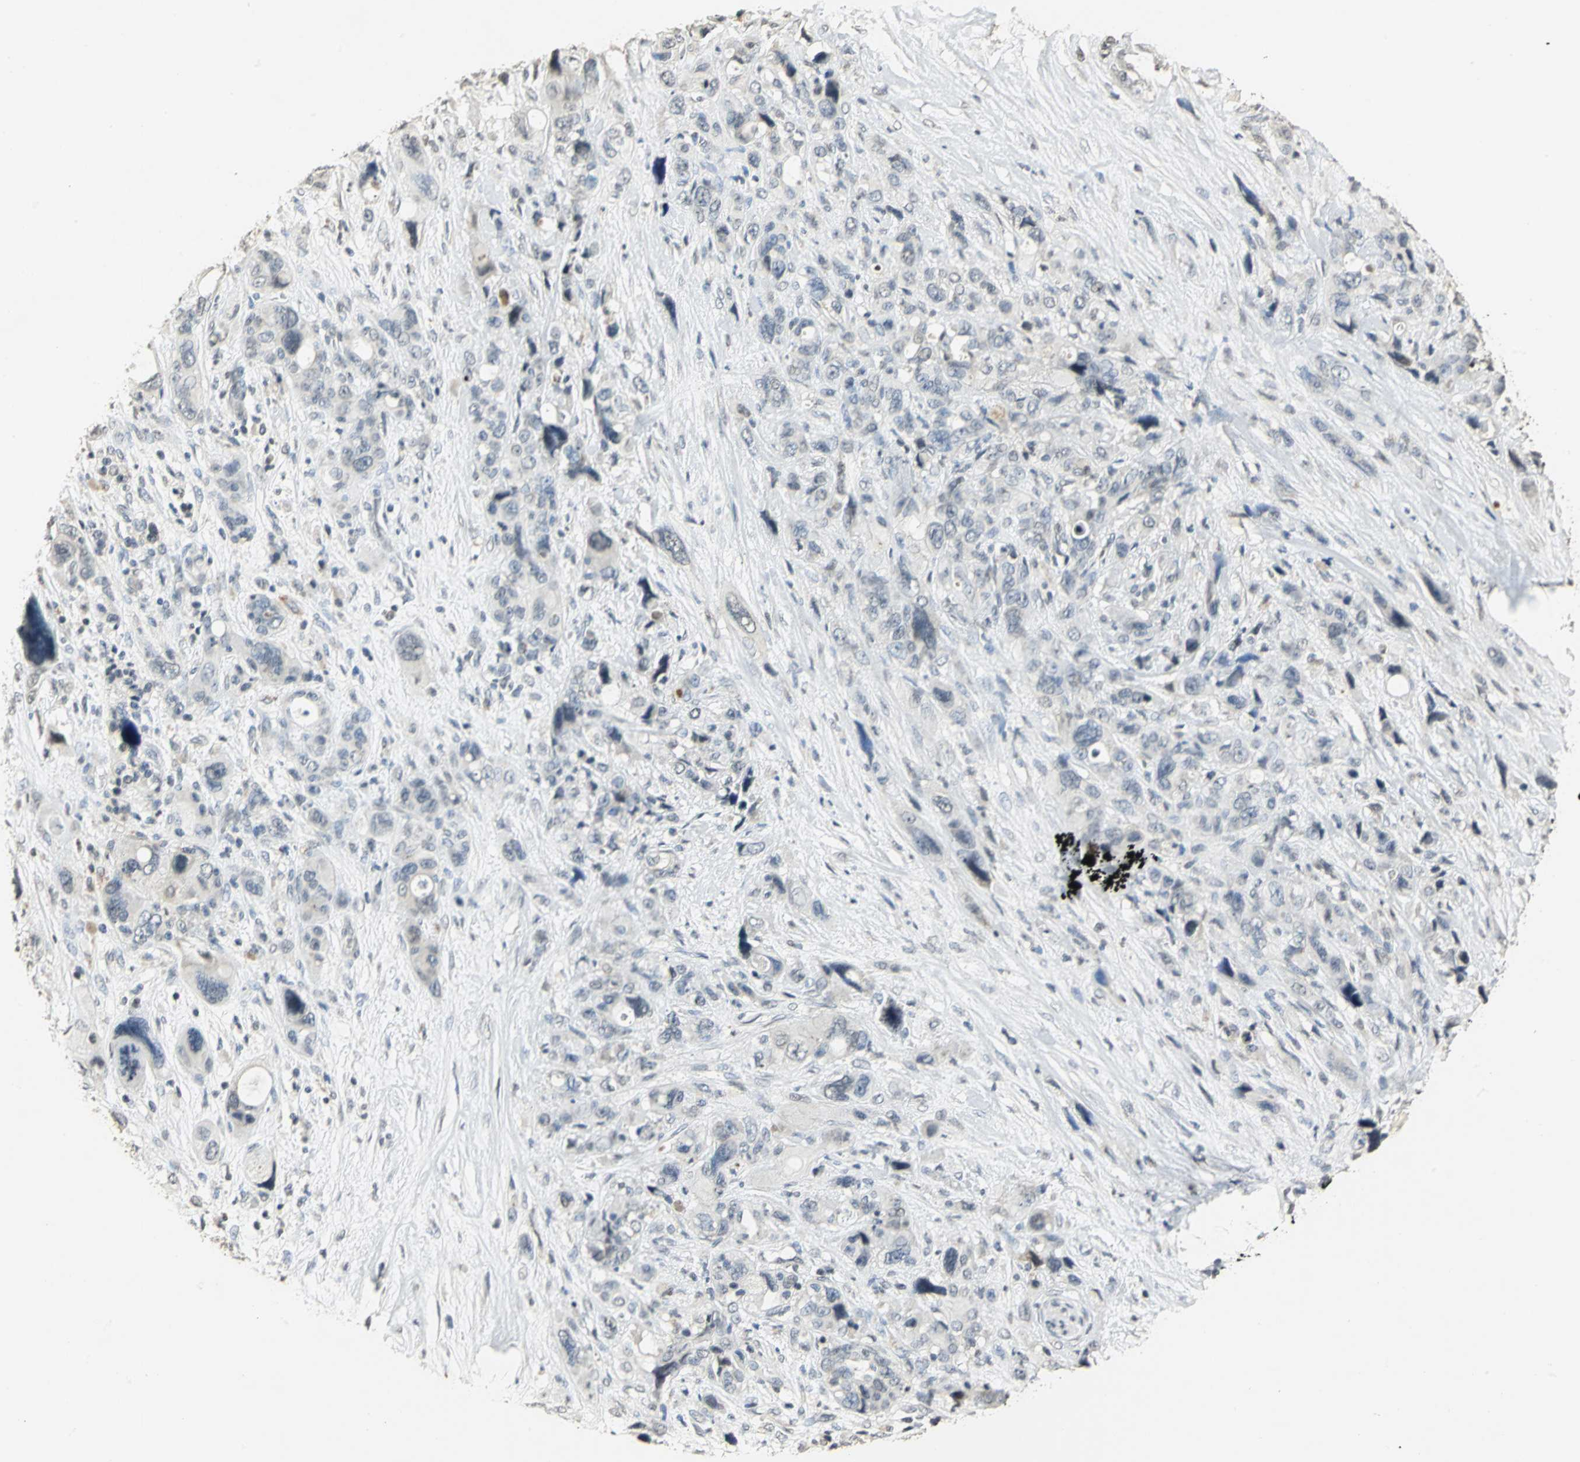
{"staining": {"intensity": "negative", "quantity": "none", "location": "none"}, "tissue": "pancreatic cancer", "cell_type": "Tumor cells", "image_type": "cancer", "snomed": [{"axis": "morphology", "description": "Adenocarcinoma, NOS"}, {"axis": "topography", "description": "Pancreas"}], "caption": "DAB (3,3'-diaminobenzidine) immunohistochemical staining of adenocarcinoma (pancreatic) reveals no significant staining in tumor cells.", "gene": "DNAJB6", "patient": {"sex": "male", "age": 46}}